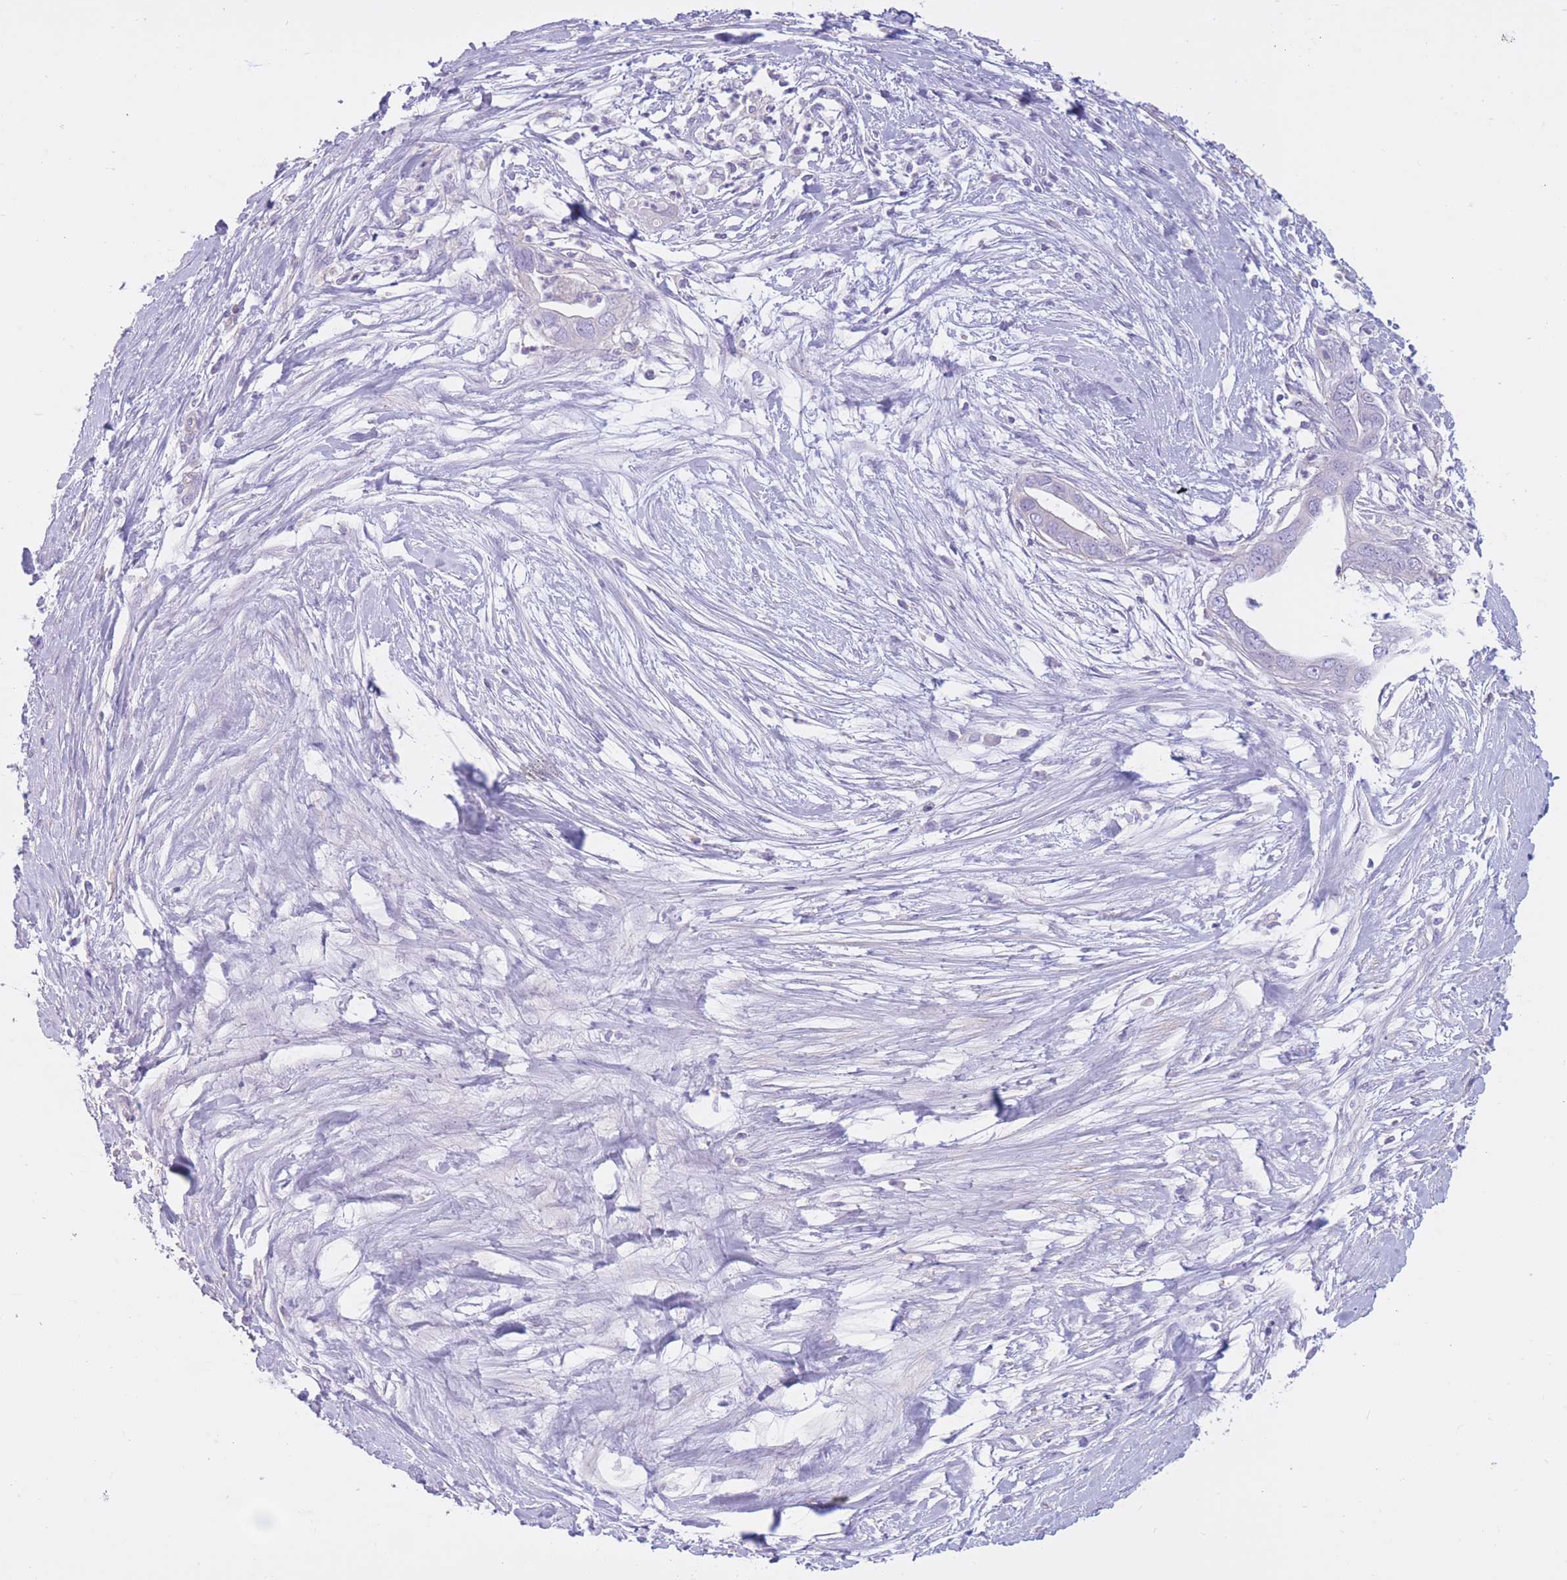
{"staining": {"intensity": "negative", "quantity": "none", "location": "none"}, "tissue": "pancreatic cancer", "cell_type": "Tumor cells", "image_type": "cancer", "snomed": [{"axis": "morphology", "description": "Adenocarcinoma, NOS"}, {"axis": "topography", "description": "Pancreas"}], "caption": "Adenocarcinoma (pancreatic) was stained to show a protein in brown. There is no significant expression in tumor cells.", "gene": "PDHA1", "patient": {"sex": "male", "age": 75}}